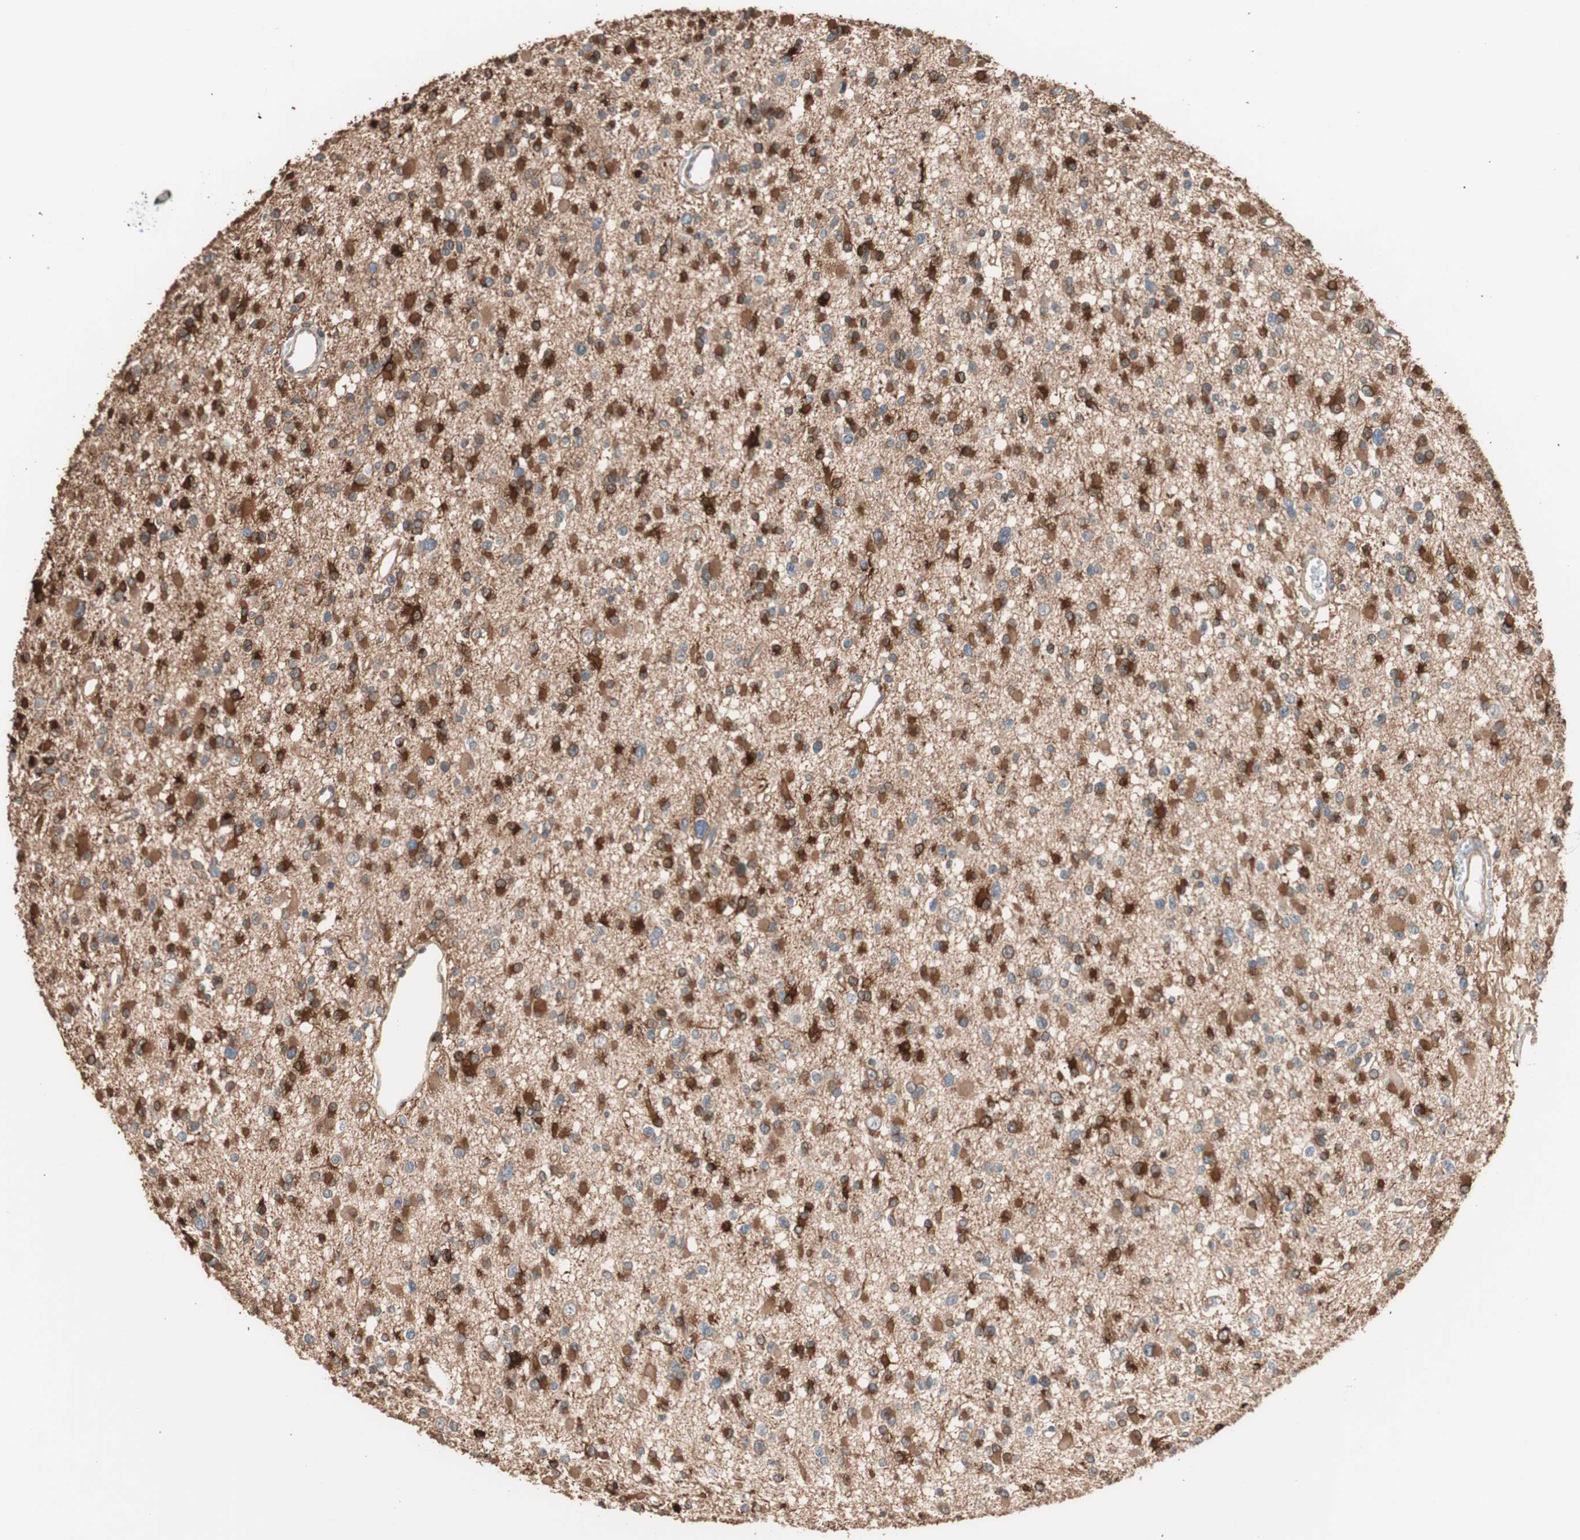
{"staining": {"intensity": "strong", "quantity": ">75%", "location": "cytoplasmic/membranous"}, "tissue": "glioma", "cell_type": "Tumor cells", "image_type": "cancer", "snomed": [{"axis": "morphology", "description": "Glioma, malignant, Low grade"}, {"axis": "topography", "description": "Brain"}], "caption": "IHC of human glioma reveals high levels of strong cytoplasmic/membranous expression in about >75% of tumor cells. Nuclei are stained in blue.", "gene": "CCT3", "patient": {"sex": "female", "age": 22}}